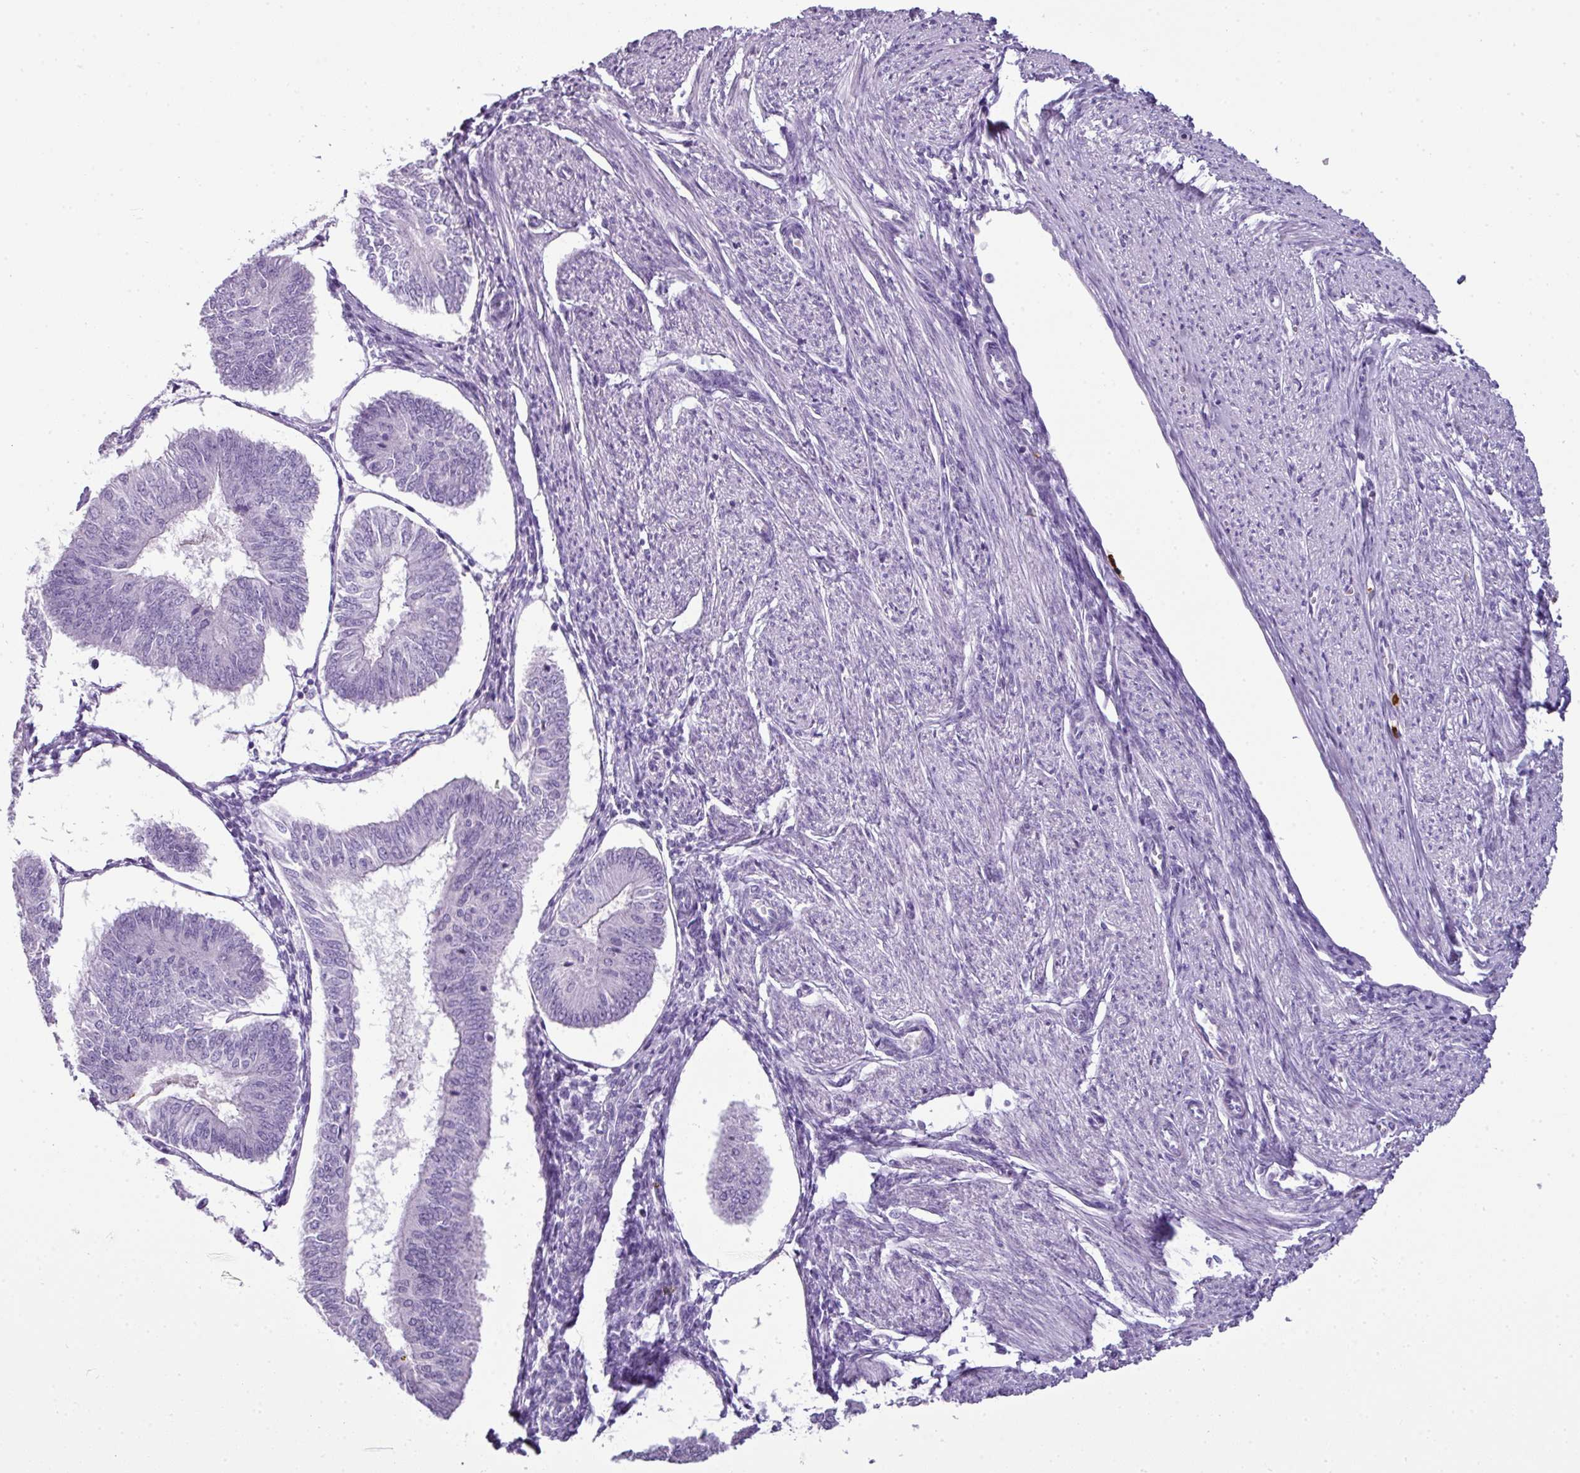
{"staining": {"intensity": "negative", "quantity": "none", "location": "none"}, "tissue": "endometrial cancer", "cell_type": "Tumor cells", "image_type": "cancer", "snomed": [{"axis": "morphology", "description": "Adenocarcinoma, NOS"}, {"axis": "topography", "description": "Endometrium"}], "caption": "Tumor cells show no significant protein expression in endometrial cancer (adenocarcinoma).", "gene": "CTSG", "patient": {"sex": "female", "age": 58}}